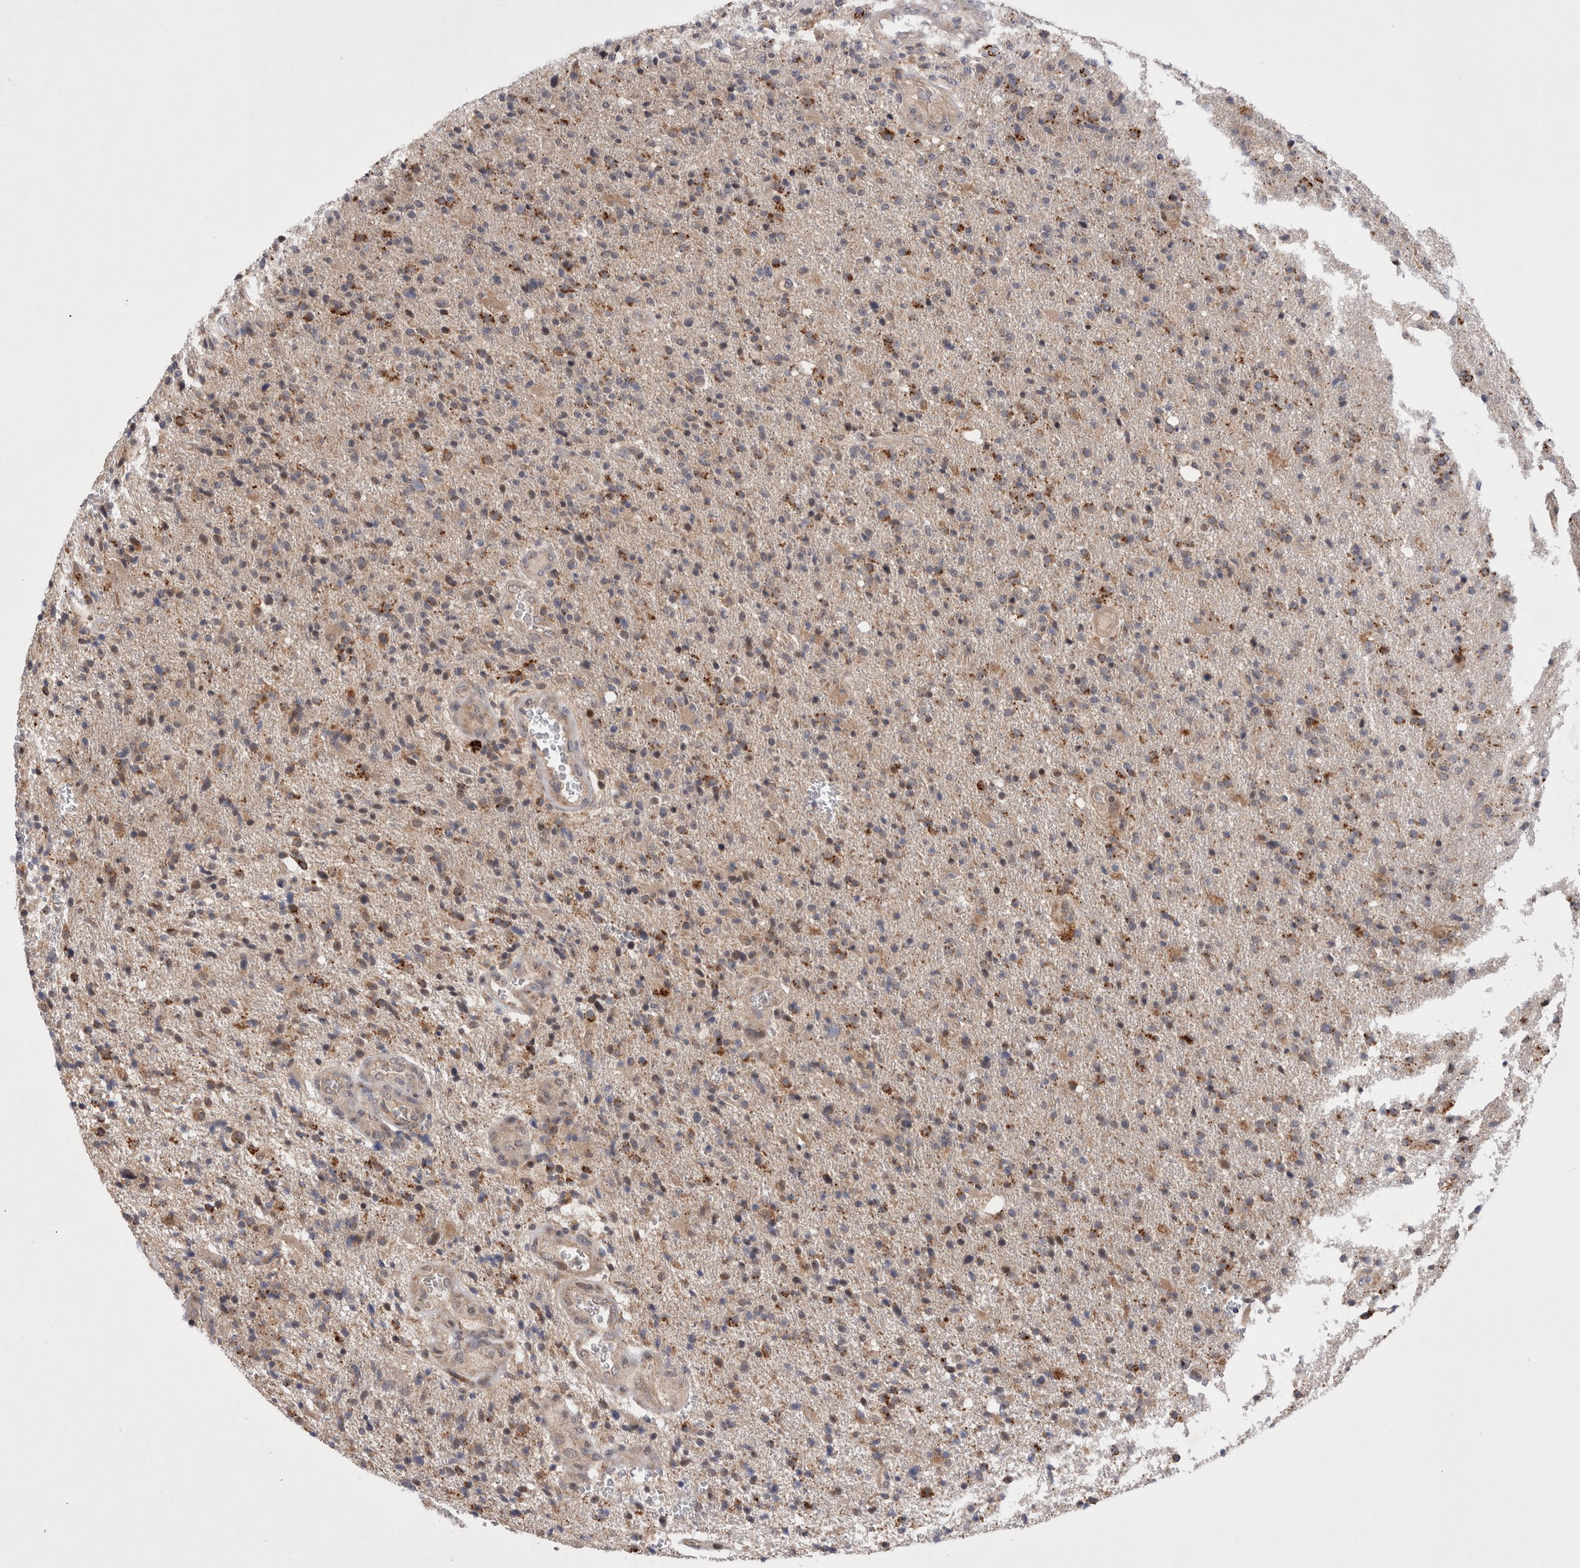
{"staining": {"intensity": "moderate", "quantity": "25%-75%", "location": "cytoplasmic/membranous"}, "tissue": "glioma", "cell_type": "Tumor cells", "image_type": "cancer", "snomed": [{"axis": "morphology", "description": "Glioma, malignant, High grade"}, {"axis": "topography", "description": "Brain"}], "caption": "This micrograph displays IHC staining of malignant glioma (high-grade), with medium moderate cytoplasmic/membranous staining in approximately 25%-75% of tumor cells.", "gene": "MRPL37", "patient": {"sex": "male", "age": 72}}